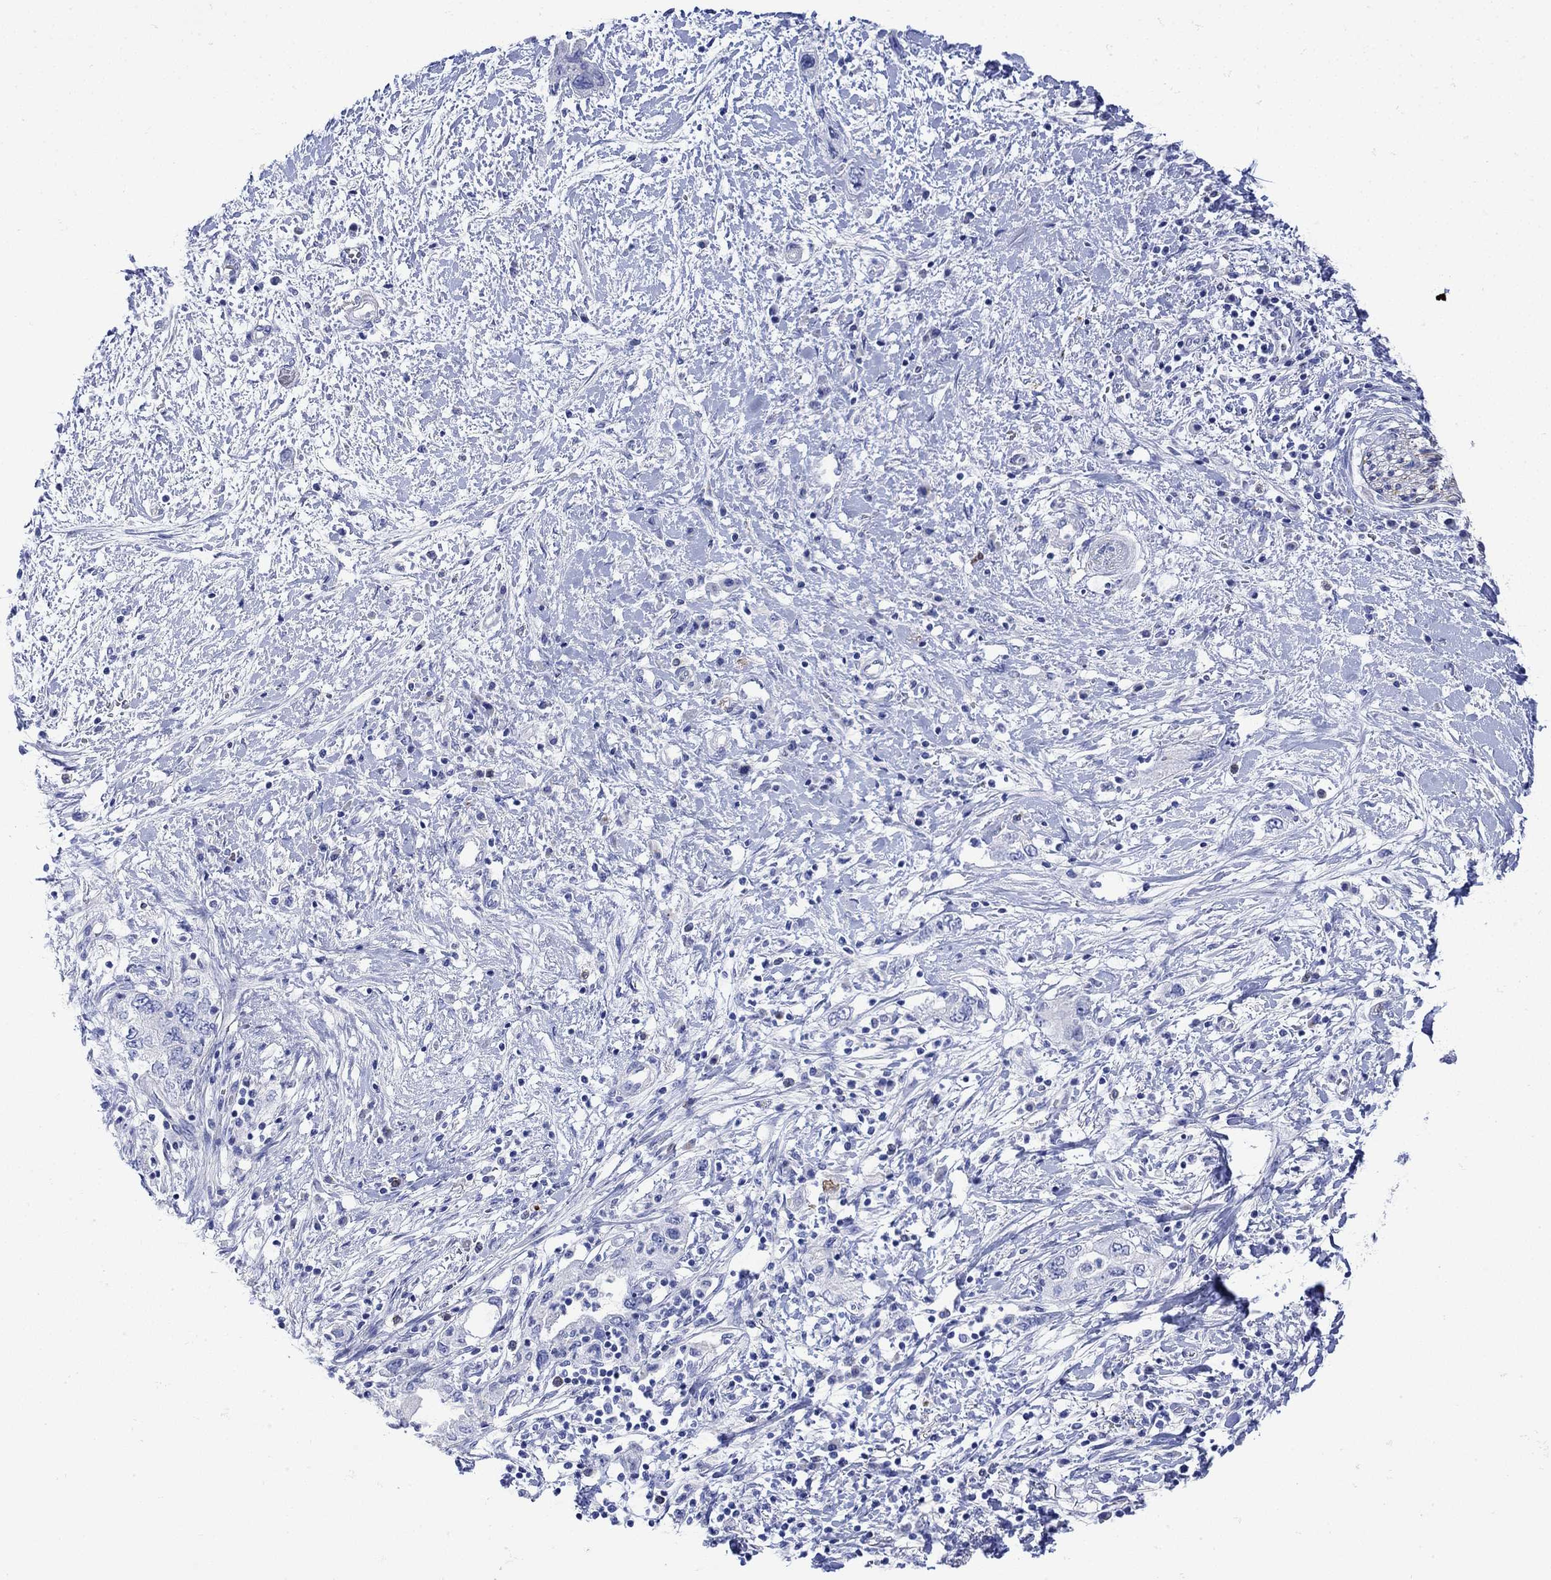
{"staining": {"intensity": "negative", "quantity": "none", "location": "none"}, "tissue": "pancreatic cancer", "cell_type": "Tumor cells", "image_type": "cancer", "snomed": [{"axis": "morphology", "description": "Adenocarcinoma, NOS"}, {"axis": "topography", "description": "Pancreas"}], "caption": "IHC image of human pancreatic adenocarcinoma stained for a protein (brown), which exhibits no expression in tumor cells. (DAB immunohistochemistry (IHC), high magnification).", "gene": "ANKMY1", "patient": {"sex": "female", "age": 73}}